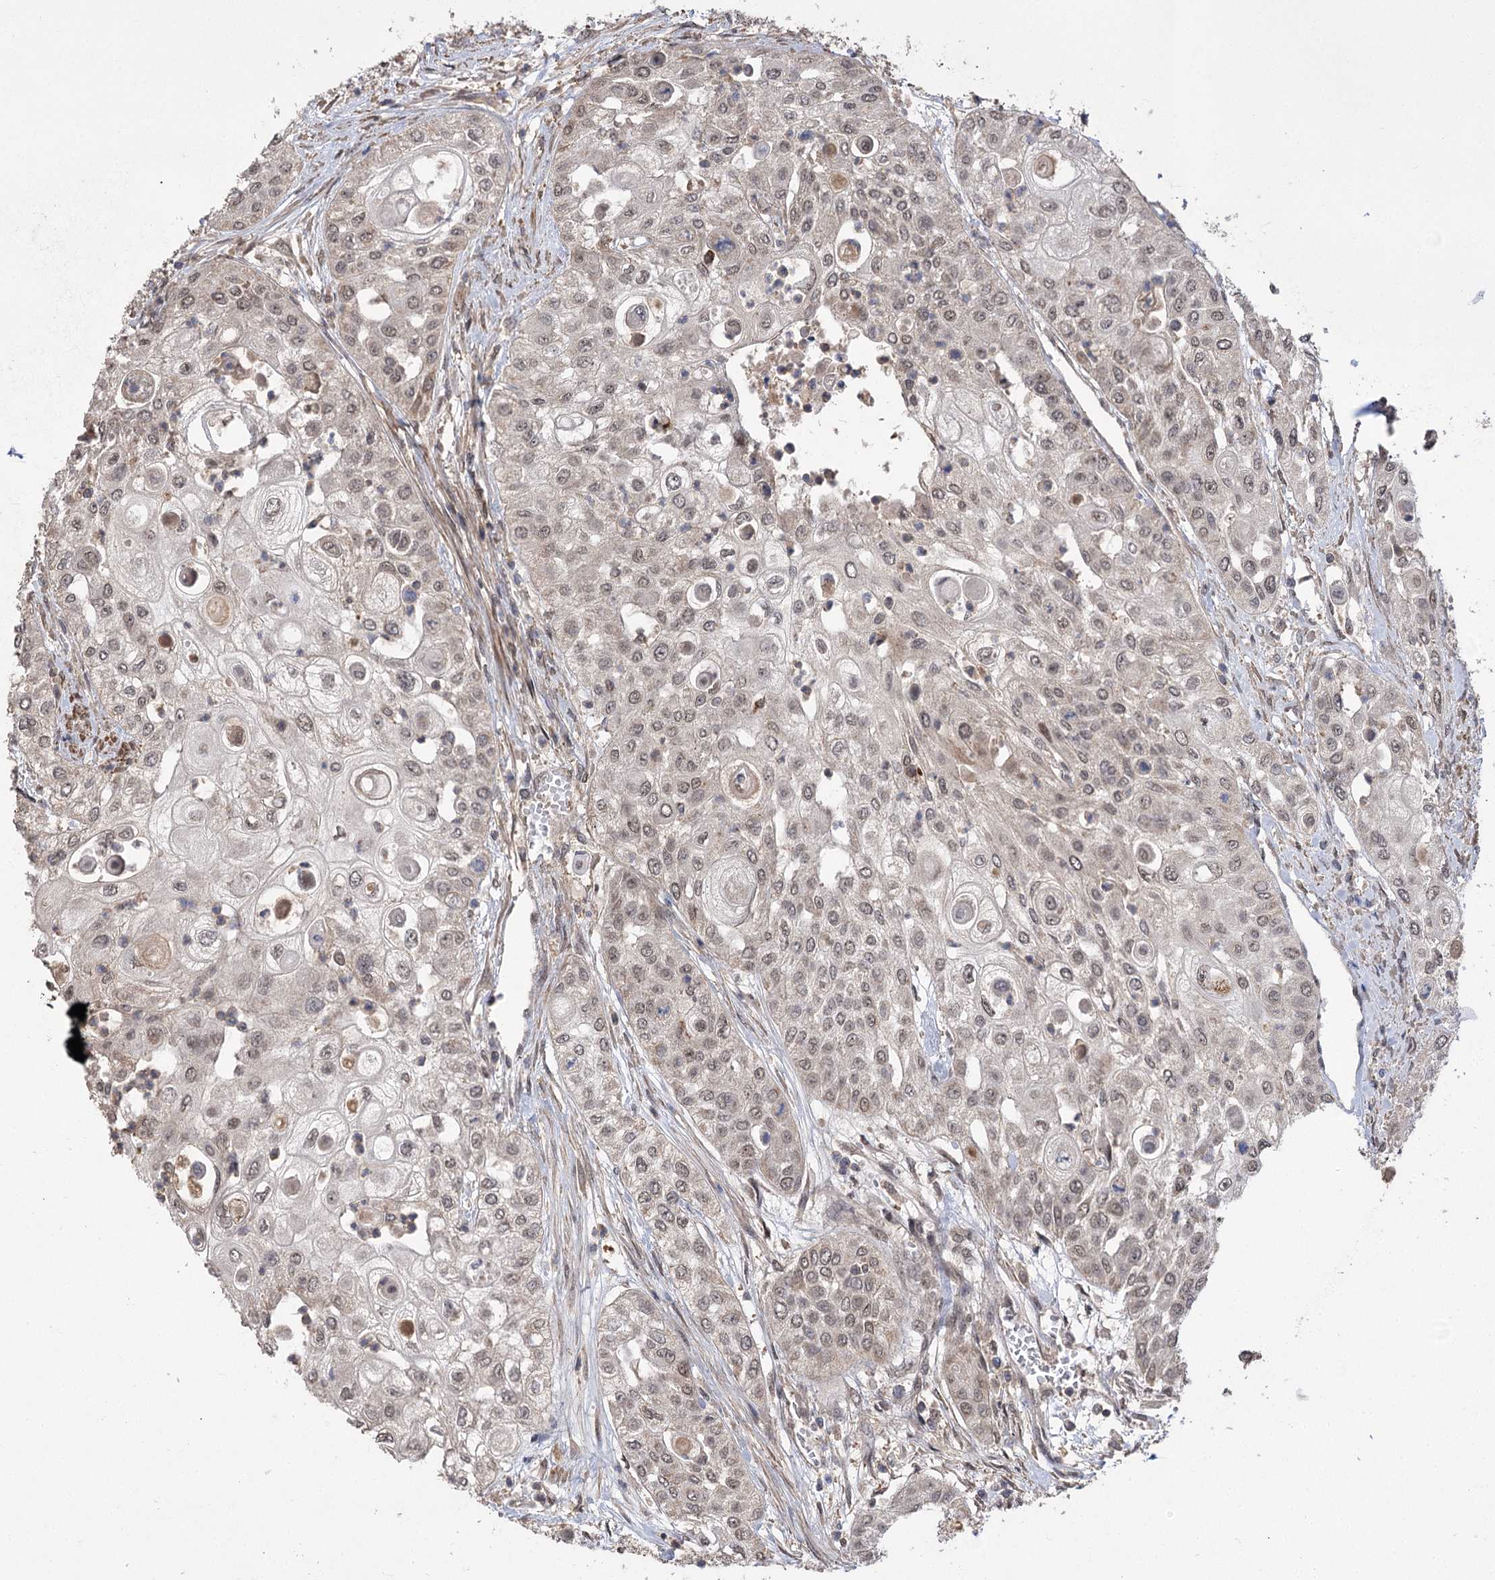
{"staining": {"intensity": "weak", "quantity": ">75%", "location": "nuclear"}, "tissue": "urothelial cancer", "cell_type": "Tumor cells", "image_type": "cancer", "snomed": [{"axis": "morphology", "description": "Urothelial carcinoma, High grade"}, {"axis": "topography", "description": "Urinary bladder"}], "caption": "Immunohistochemistry (IHC) of urothelial cancer shows low levels of weak nuclear staining in about >75% of tumor cells. The protein of interest is shown in brown color, while the nuclei are stained blue.", "gene": "TENM2", "patient": {"sex": "female", "age": 79}}